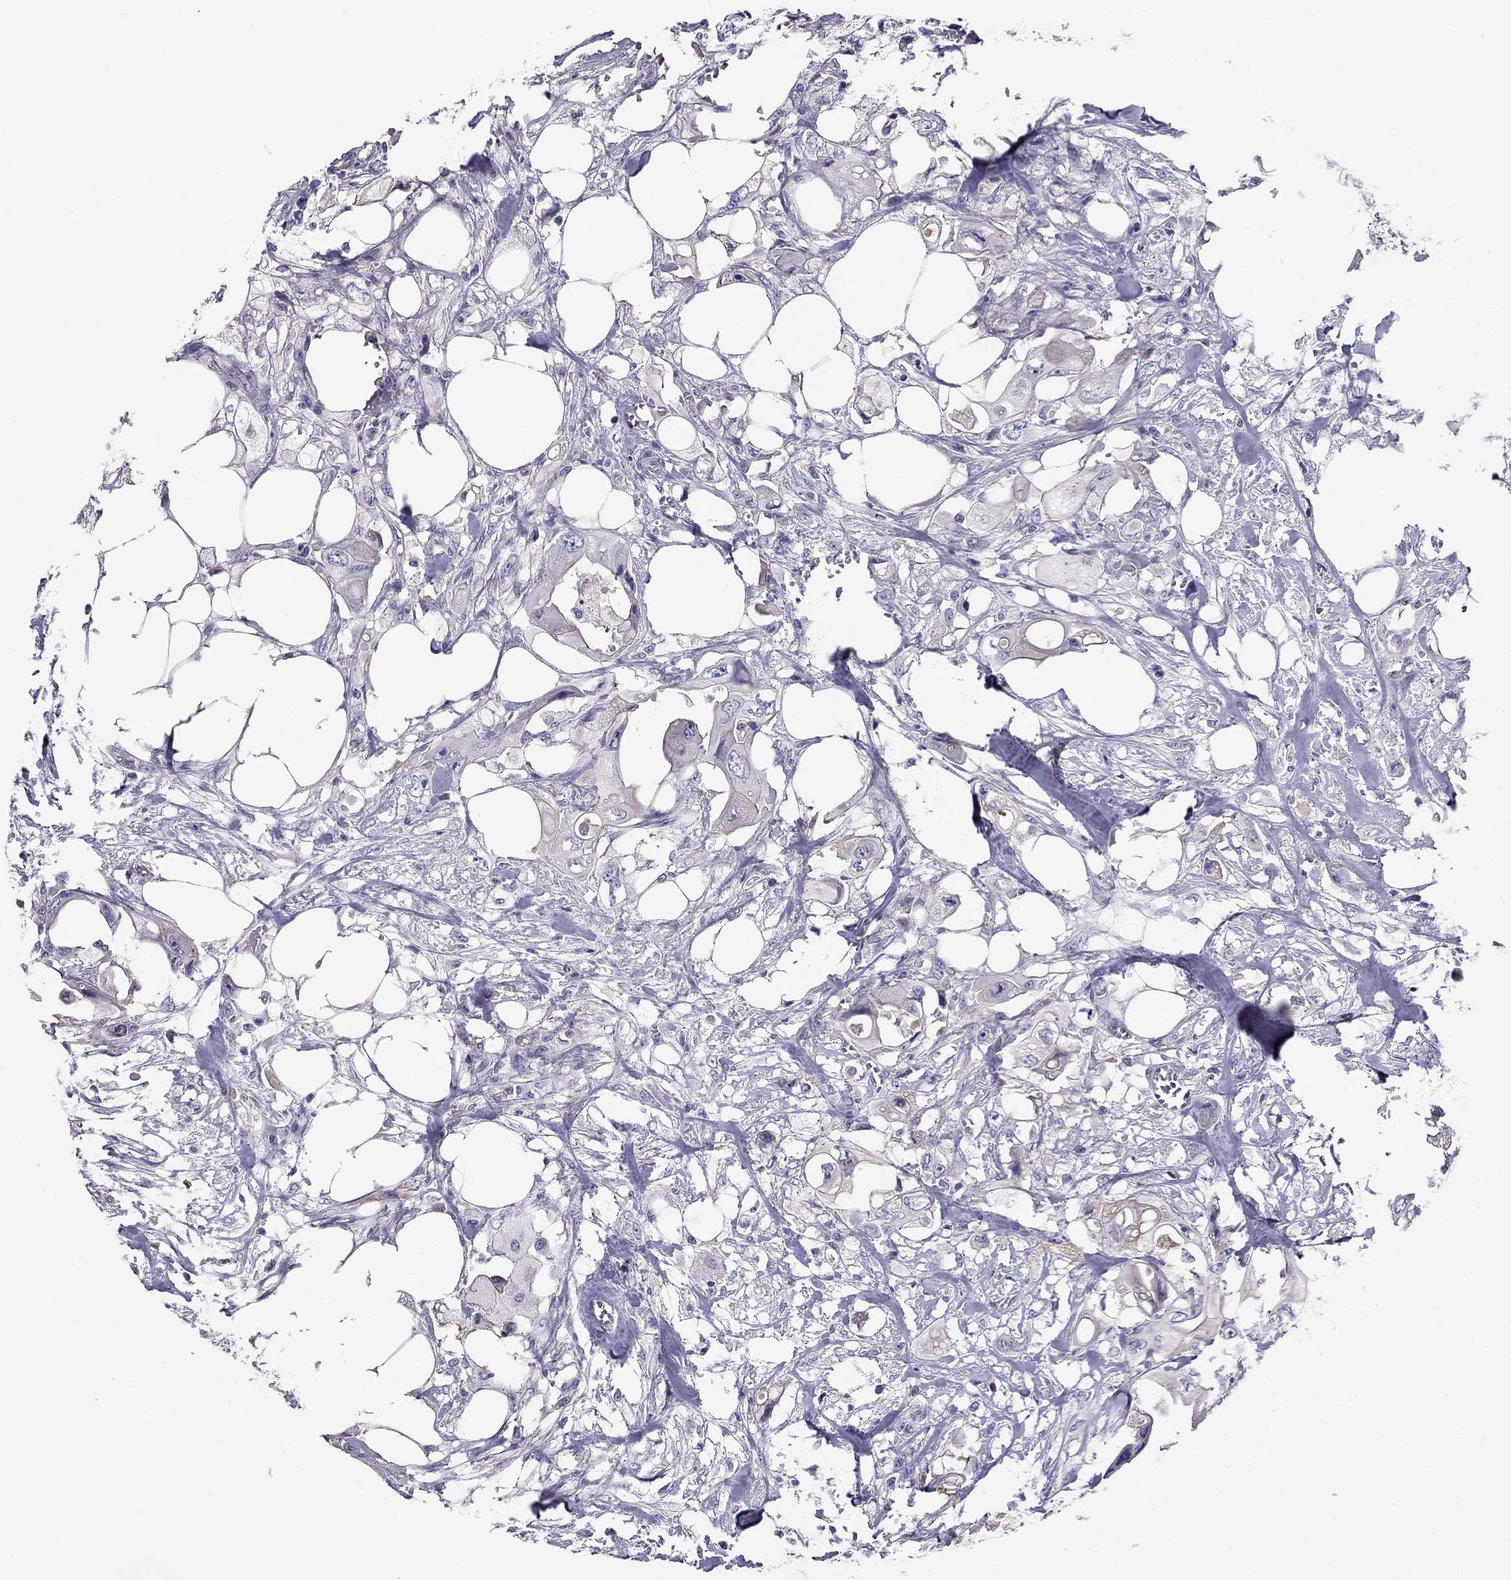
{"staining": {"intensity": "negative", "quantity": "none", "location": "none"}, "tissue": "colorectal cancer", "cell_type": "Tumor cells", "image_type": "cancer", "snomed": [{"axis": "morphology", "description": "Adenocarcinoma, NOS"}, {"axis": "topography", "description": "Rectum"}], "caption": "DAB immunohistochemical staining of human colorectal adenocarcinoma exhibits no significant expression in tumor cells.", "gene": "TBC1D21", "patient": {"sex": "male", "age": 63}}